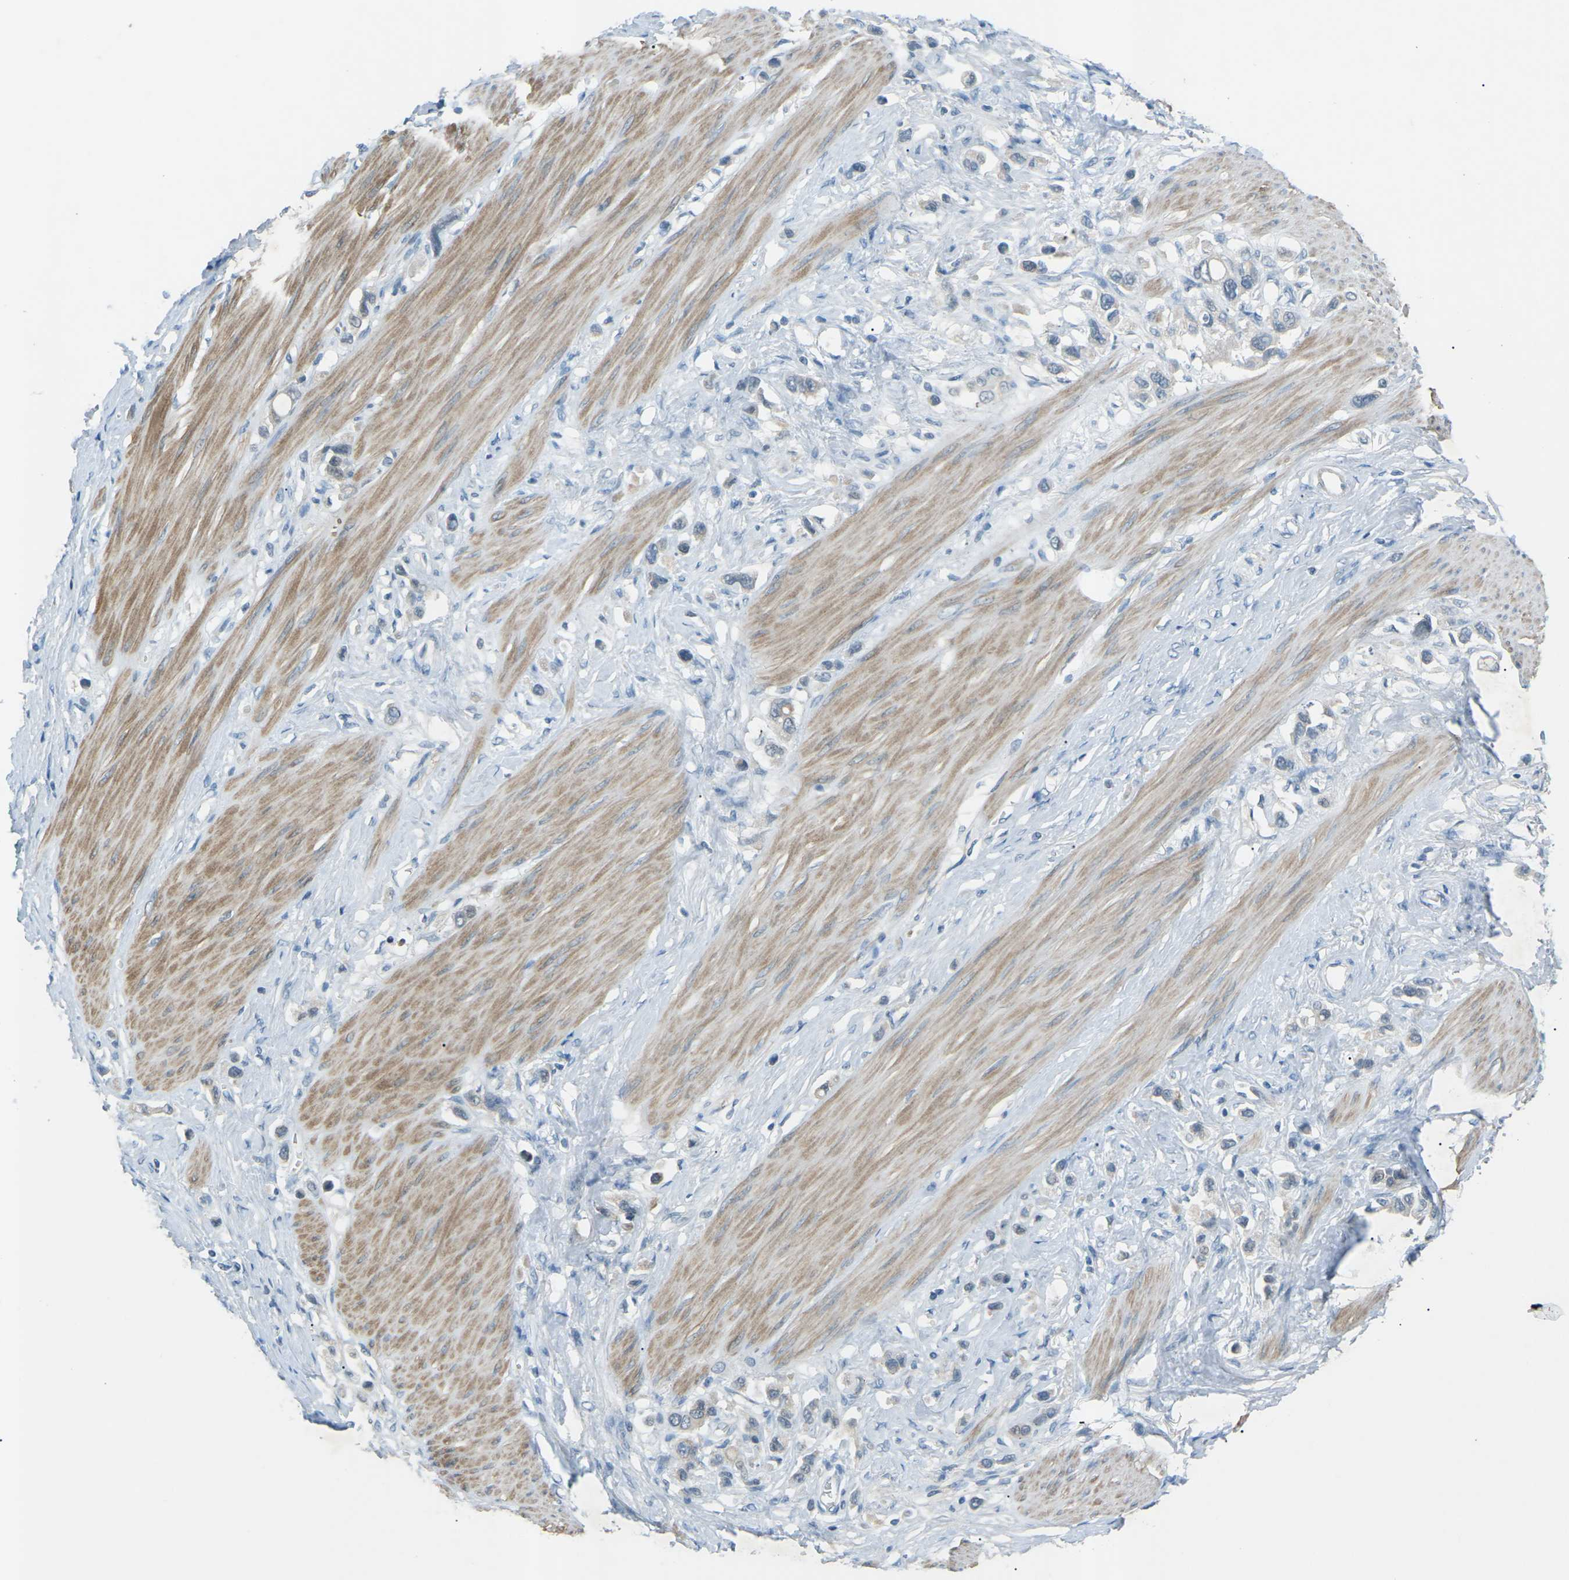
{"staining": {"intensity": "negative", "quantity": "none", "location": "none"}, "tissue": "stomach cancer", "cell_type": "Tumor cells", "image_type": "cancer", "snomed": [{"axis": "morphology", "description": "Adenocarcinoma, NOS"}, {"axis": "topography", "description": "Stomach"}], "caption": "Tumor cells are negative for protein expression in human stomach adenocarcinoma.", "gene": "RTN3", "patient": {"sex": "female", "age": 65}}